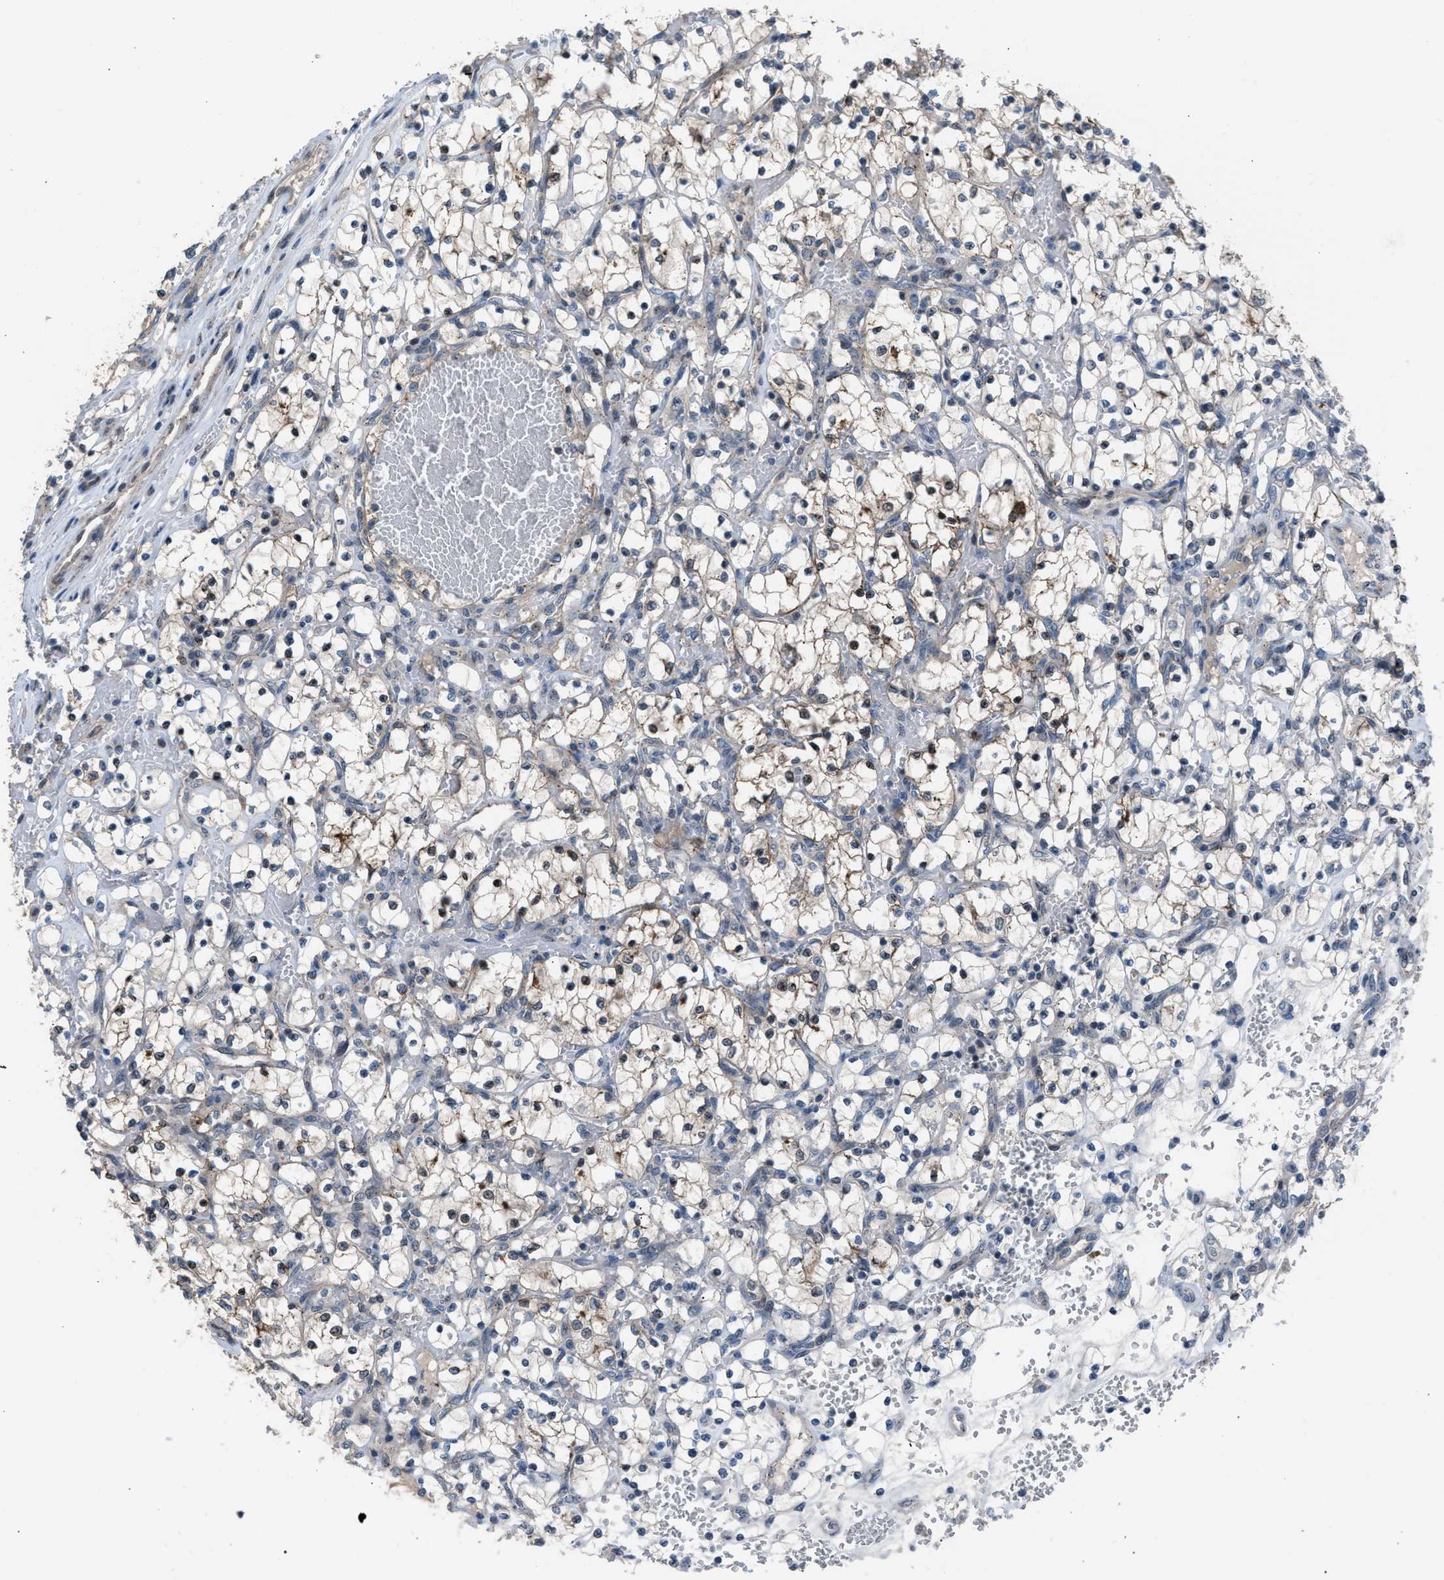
{"staining": {"intensity": "moderate", "quantity": "25%-75%", "location": "nuclear"}, "tissue": "renal cancer", "cell_type": "Tumor cells", "image_type": "cancer", "snomed": [{"axis": "morphology", "description": "Adenocarcinoma, NOS"}, {"axis": "topography", "description": "Kidney"}], "caption": "Immunohistochemistry of human adenocarcinoma (renal) reveals medium levels of moderate nuclear positivity in approximately 25%-75% of tumor cells.", "gene": "CRTC1", "patient": {"sex": "female", "age": 69}}